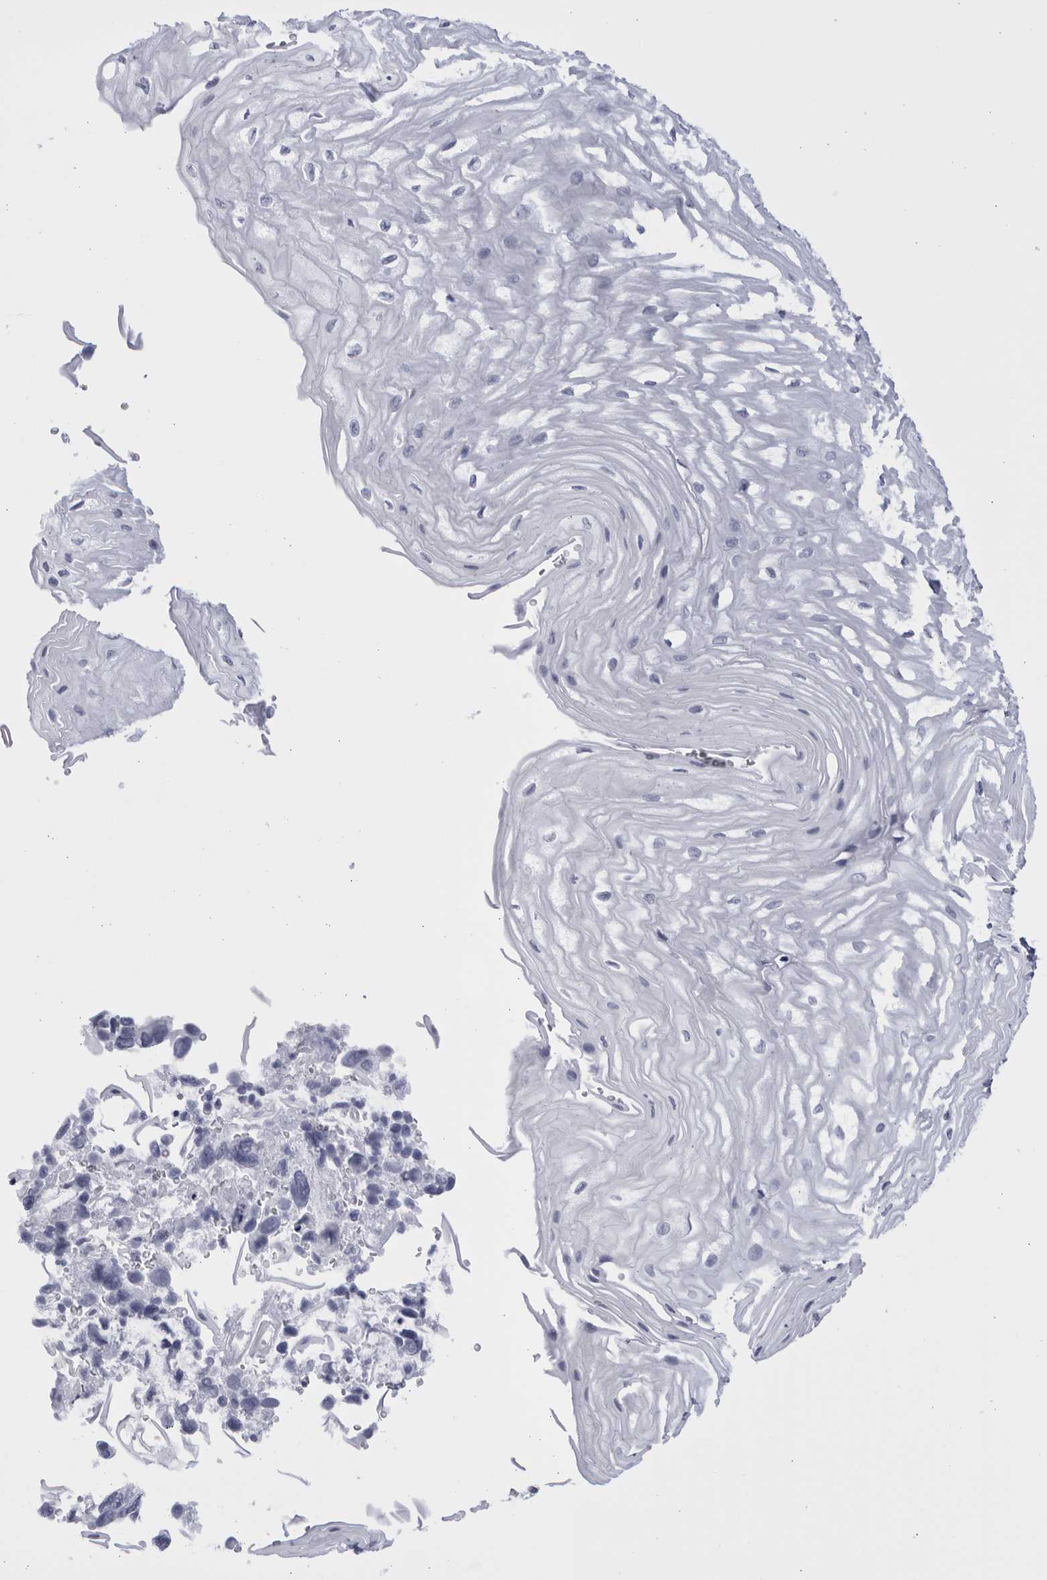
{"staining": {"intensity": "negative", "quantity": "none", "location": "none"}, "tissue": "esophagus", "cell_type": "Squamous epithelial cells", "image_type": "normal", "snomed": [{"axis": "morphology", "description": "Normal tissue, NOS"}, {"axis": "topography", "description": "Esophagus"}], "caption": "An image of esophagus stained for a protein displays no brown staining in squamous epithelial cells. Brightfield microscopy of immunohistochemistry stained with DAB (3,3'-diaminobenzidine) (brown) and hematoxylin (blue), captured at high magnification.", "gene": "CCDC181", "patient": {"sex": "male", "age": 54}}